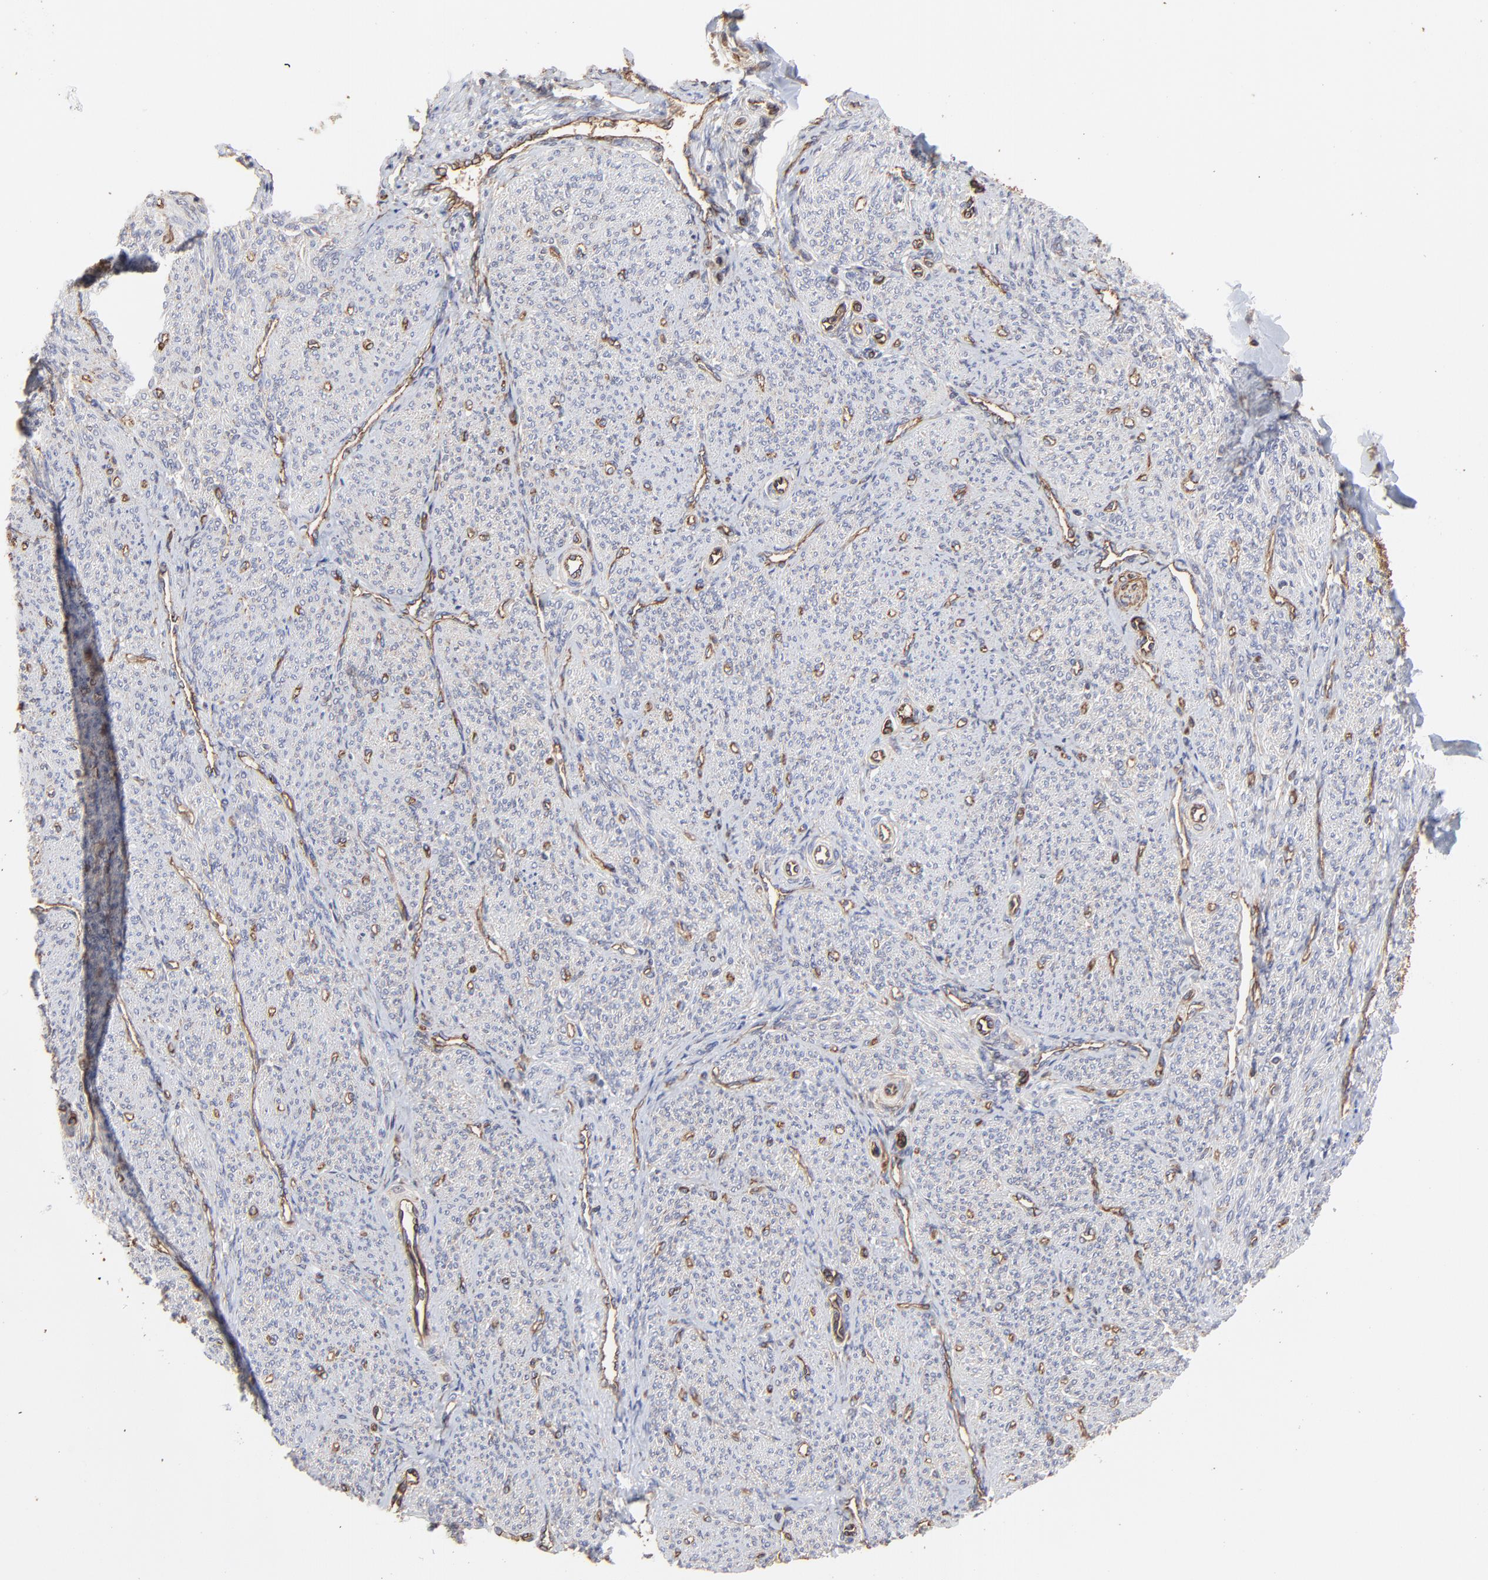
{"staining": {"intensity": "negative", "quantity": "none", "location": "none"}, "tissue": "smooth muscle", "cell_type": "Smooth muscle cells", "image_type": "normal", "snomed": [{"axis": "morphology", "description": "Normal tissue, NOS"}, {"axis": "topography", "description": "Smooth muscle"}], "caption": "Immunohistochemistry micrograph of unremarkable smooth muscle stained for a protein (brown), which displays no expression in smooth muscle cells. The staining is performed using DAB brown chromogen with nuclei counter-stained in using hematoxylin.", "gene": "ARMT1", "patient": {"sex": "female", "age": 65}}